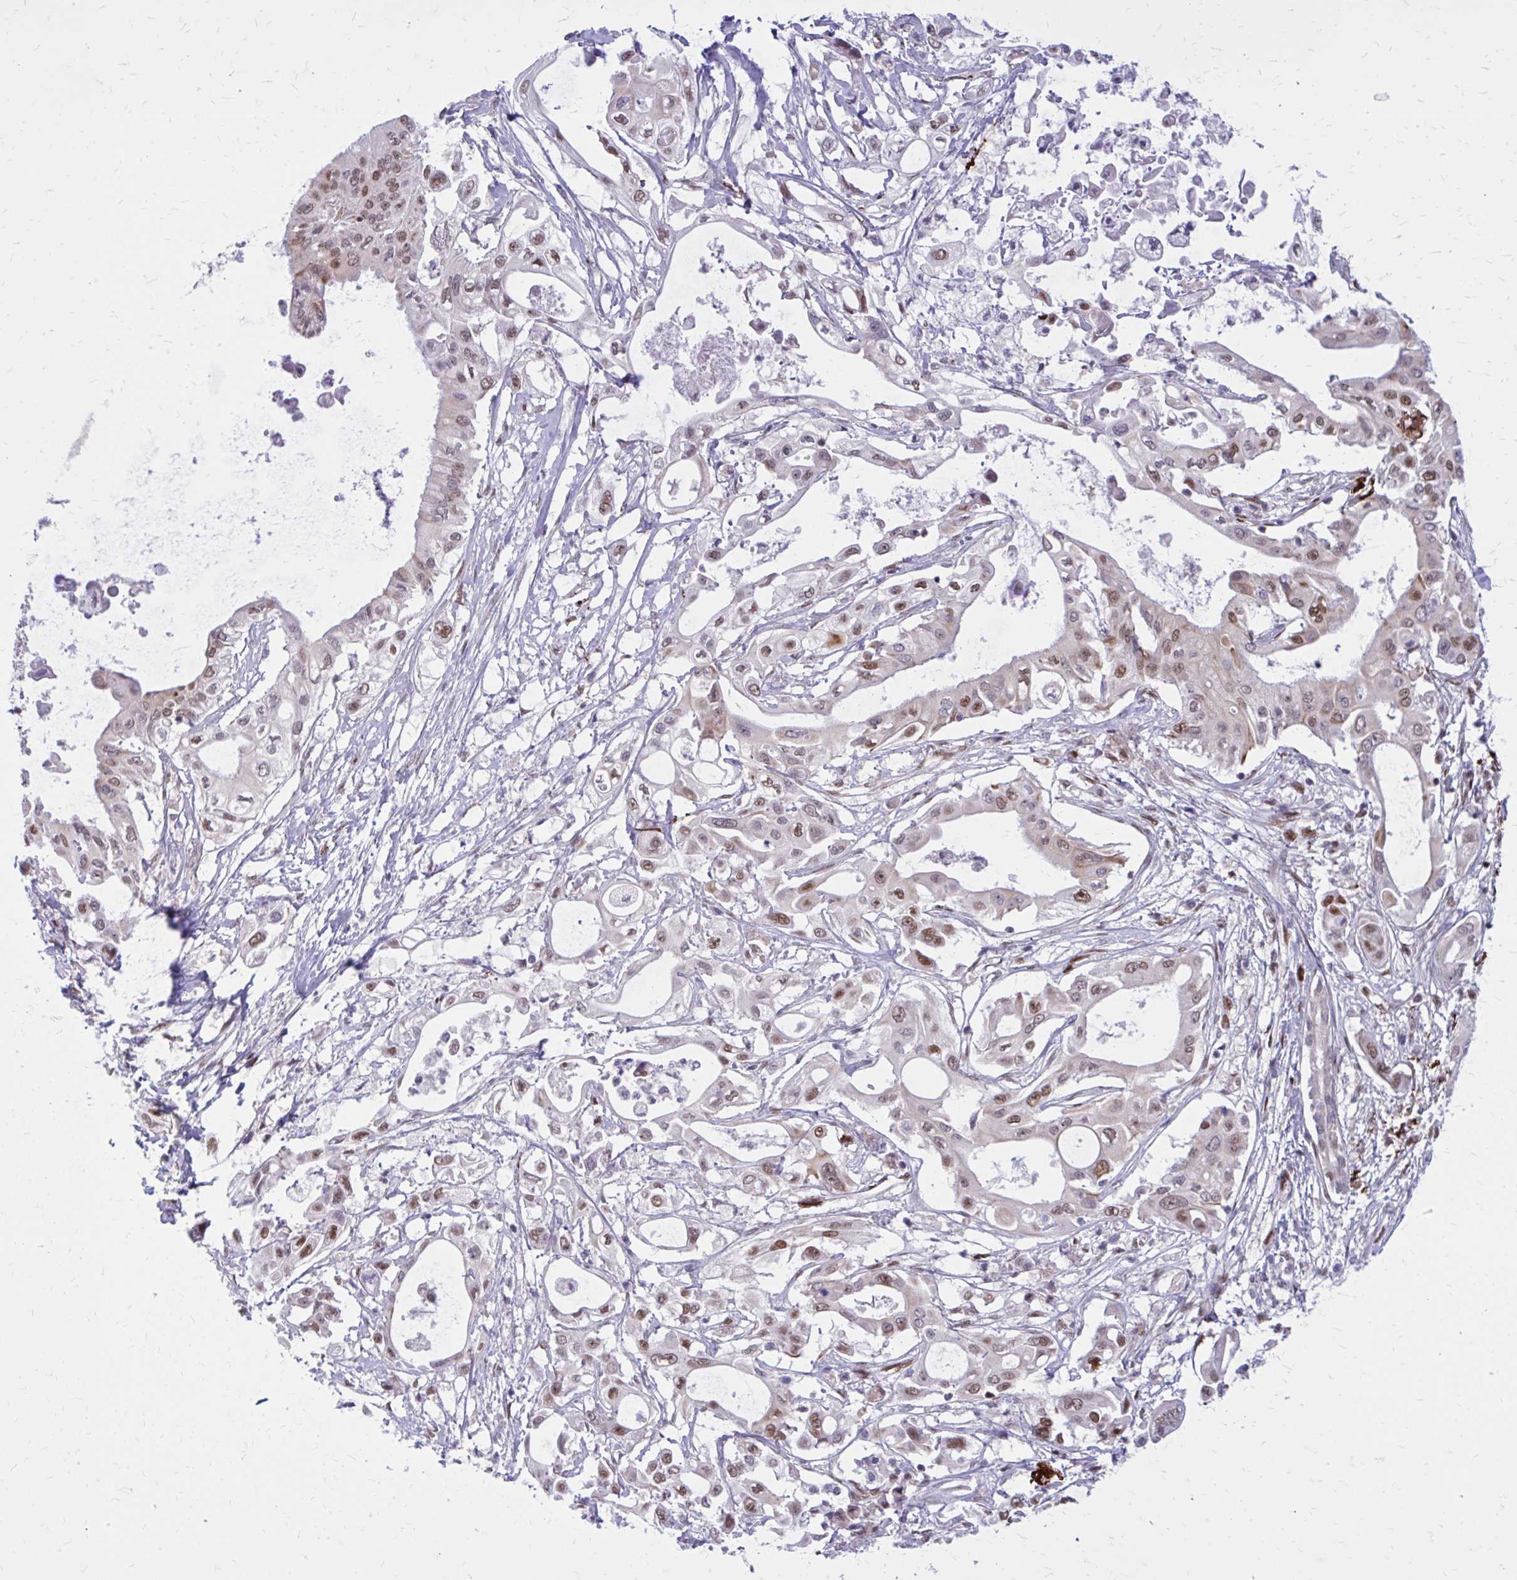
{"staining": {"intensity": "moderate", "quantity": ">75%", "location": "nuclear"}, "tissue": "pancreatic cancer", "cell_type": "Tumor cells", "image_type": "cancer", "snomed": [{"axis": "morphology", "description": "Adenocarcinoma, NOS"}, {"axis": "topography", "description": "Pancreas"}], "caption": "Brown immunohistochemical staining in human pancreatic cancer shows moderate nuclear positivity in about >75% of tumor cells.", "gene": "PSME4", "patient": {"sex": "female", "age": 68}}